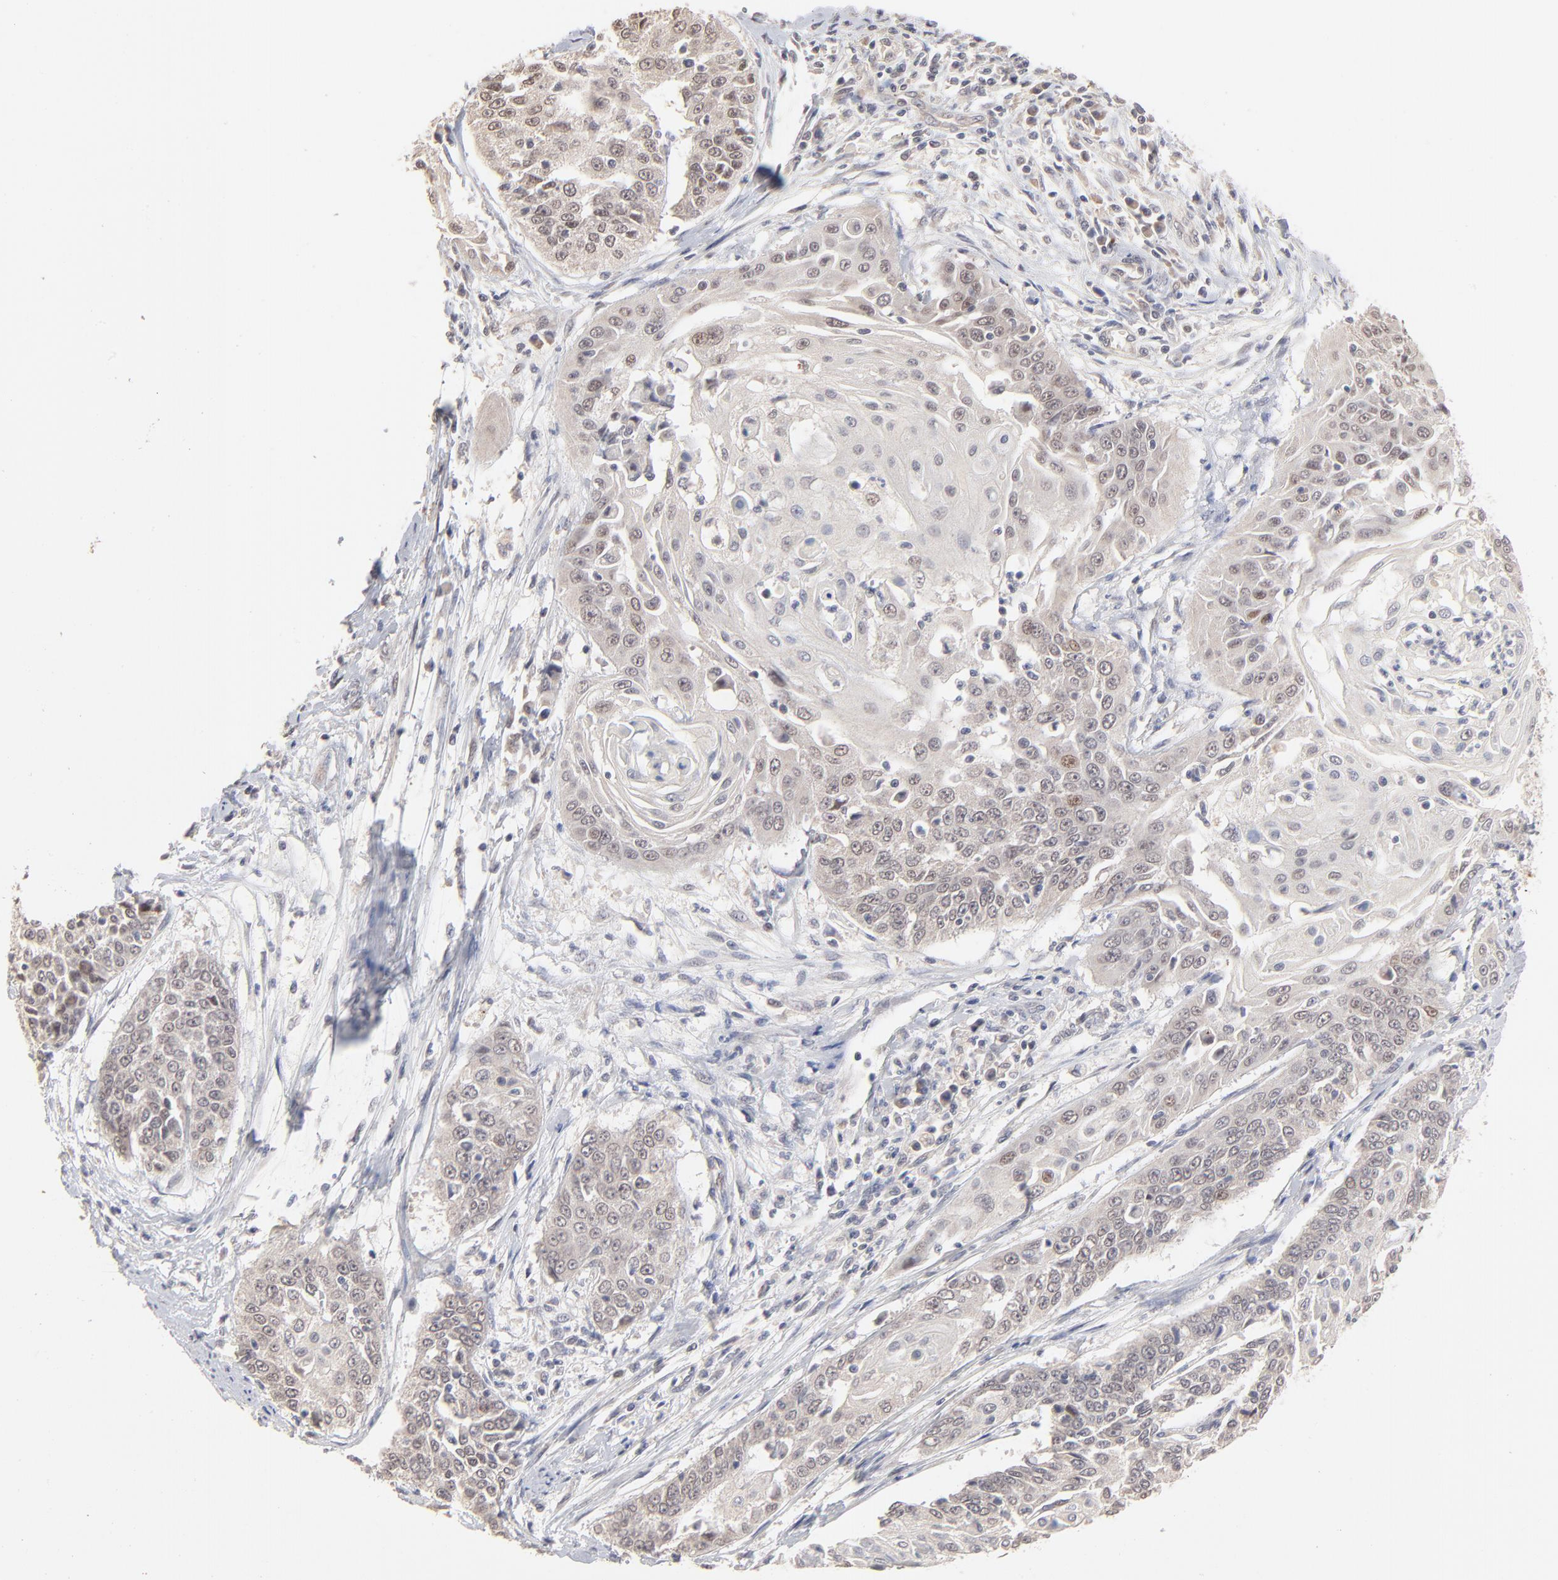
{"staining": {"intensity": "weak", "quantity": "25%-75%", "location": "cytoplasmic/membranous,nuclear"}, "tissue": "cervical cancer", "cell_type": "Tumor cells", "image_type": "cancer", "snomed": [{"axis": "morphology", "description": "Squamous cell carcinoma, NOS"}, {"axis": "topography", "description": "Cervix"}], "caption": "Squamous cell carcinoma (cervical) stained for a protein (brown) displays weak cytoplasmic/membranous and nuclear positive positivity in approximately 25%-75% of tumor cells.", "gene": "MSL2", "patient": {"sex": "female", "age": 64}}